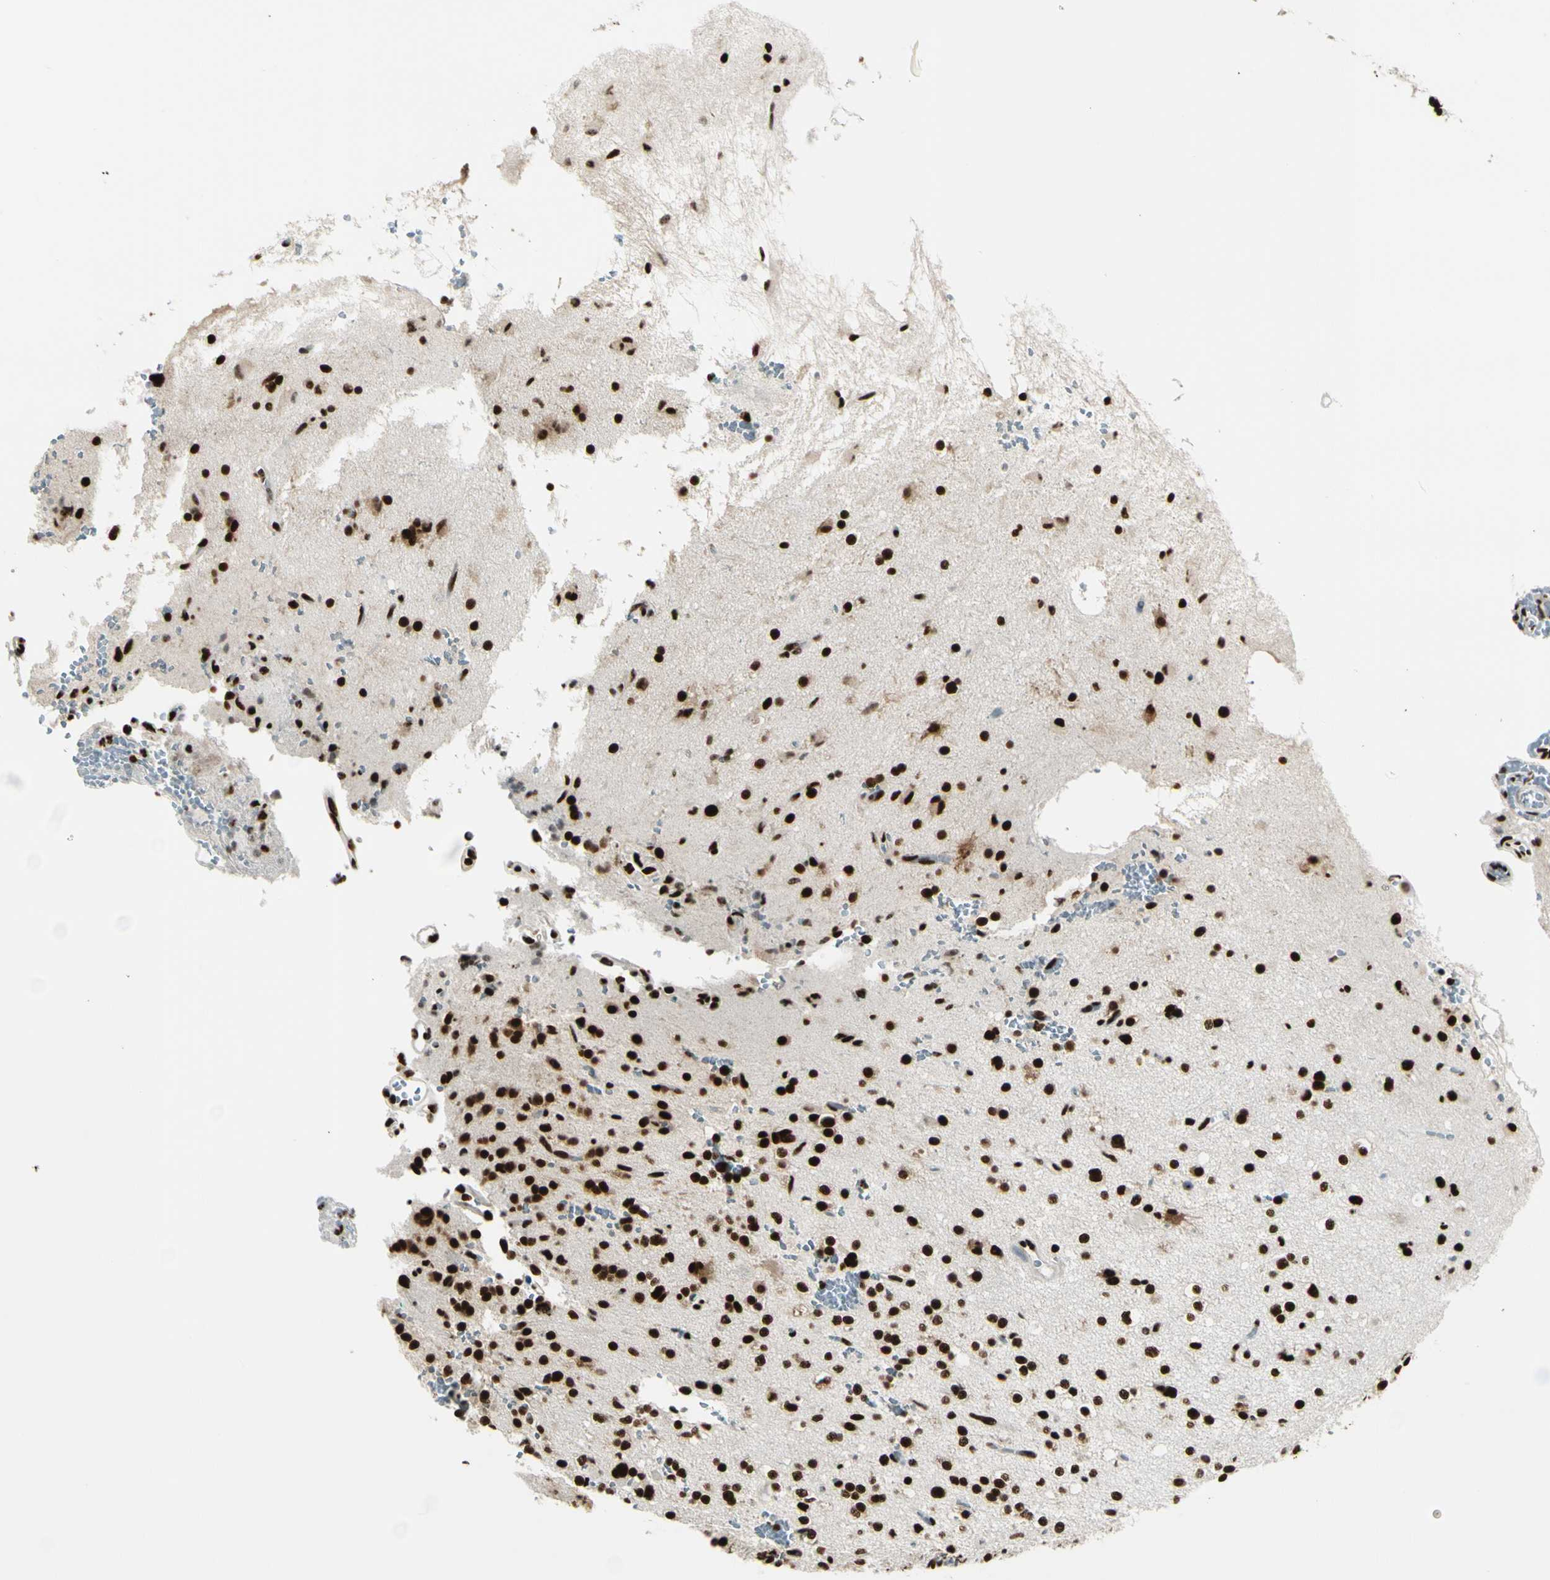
{"staining": {"intensity": "strong", "quantity": ">75%", "location": "nuclear"}, "tissue": "glioma", "cell_type": "Tumor cells", "image_type": "cancer", "snomed": [{"axis": "morphology", "description": "Glioma, malignant, High grade"}, {"axis": "topography", "description": "Brain"}], "caption": "IHC (DAB (3,3'-diaminobenzidine)) staining of human malignant high-grade glioma reveals strong nuclear protein staining in about >75% of tumor cells. The staining was performed using DAB, with brown indicating positive protein expression. Nuclei are stained blue with hematoxylin.", "gene": "CCAR1", "patient": {"sex": "male", "age": 47}}